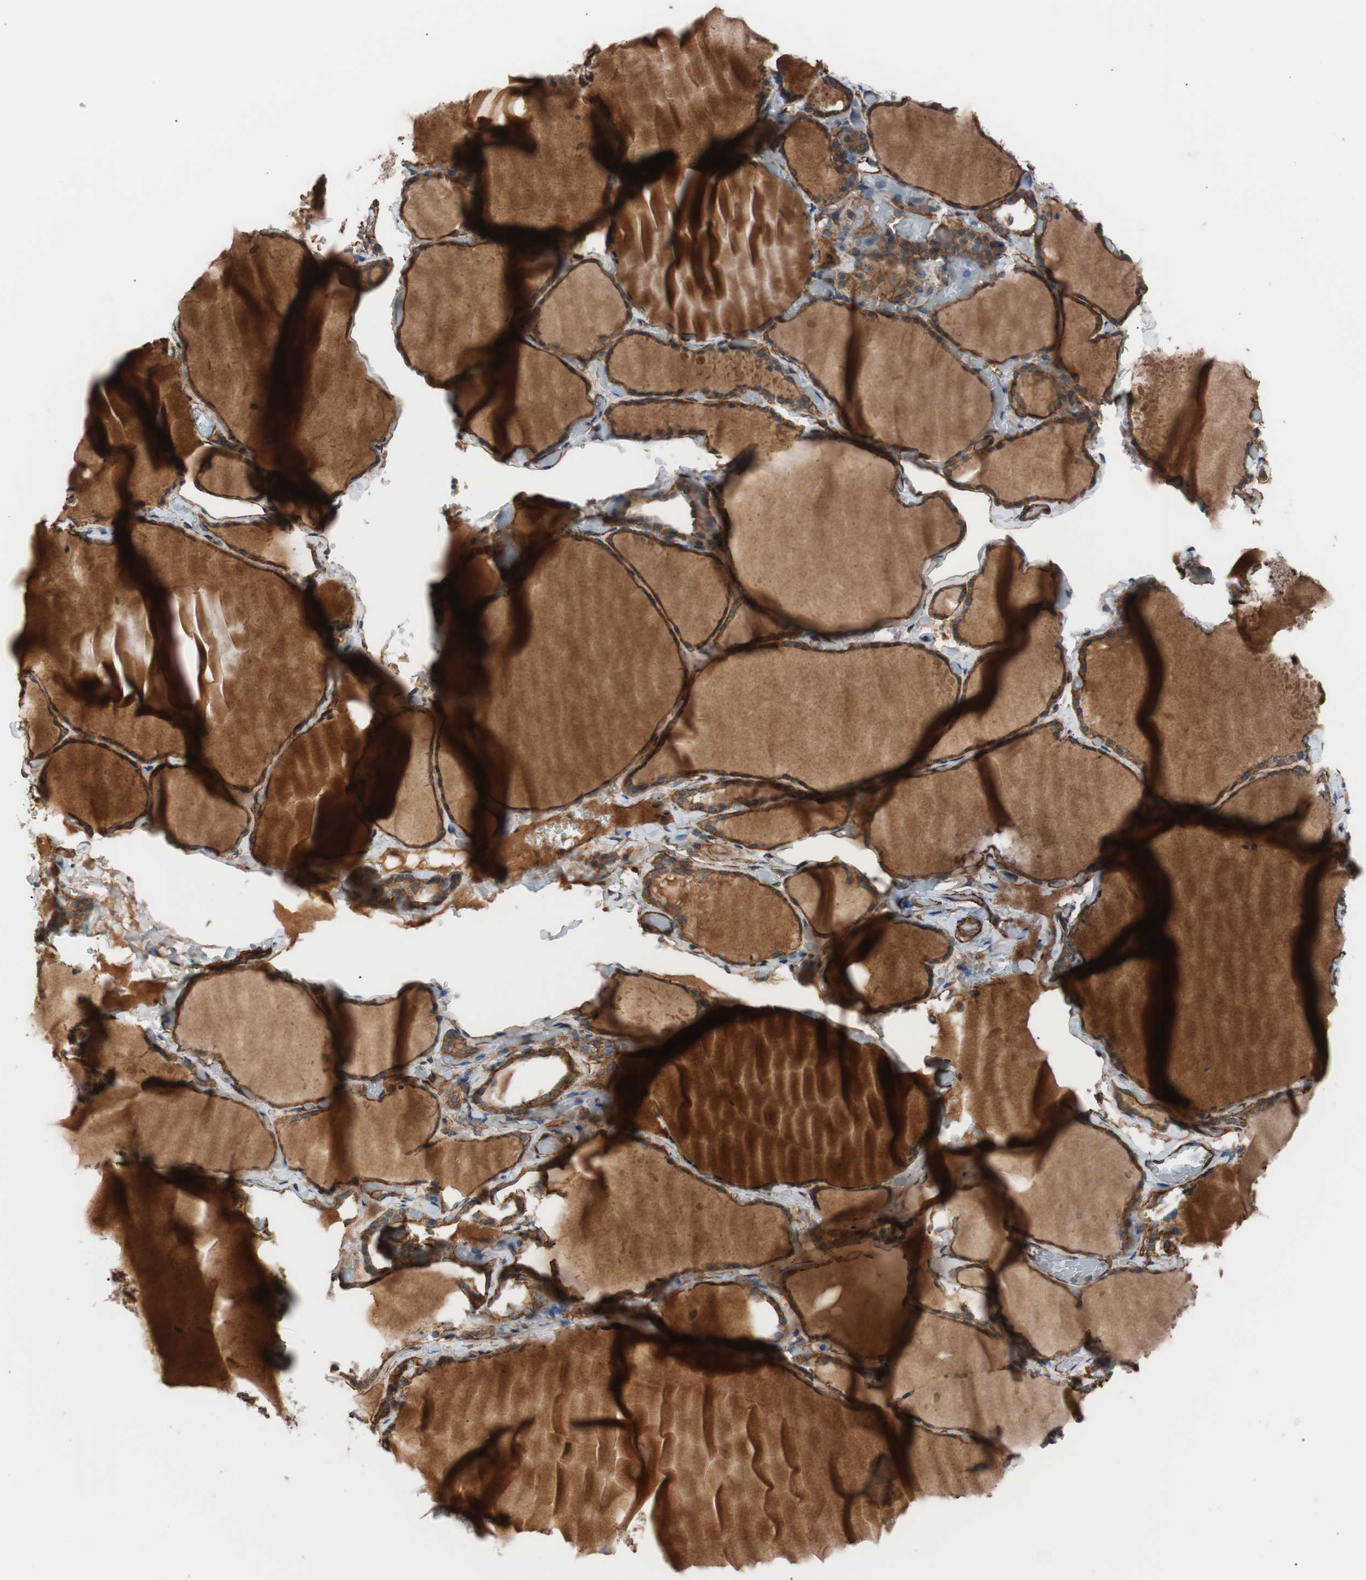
{"staining": {"intensity": "moderate", "quantity": ">75%", "location": "cytoplasmic/membranous"}, "tissue": "thyroid gland", "cell_type": "Glandular cells", "image_type": "normal", "snomed": [{"axis": "morphology", "description": "Normal tissue, NOS"}, {"axis": "topography", "description": "Thyroid gland"}], "caption": "Benign thyroid gland demonstrates moderate cytoplasmic/membranous staining in approximately >75% of glandular cells The staining was performed using DAB to visualize the protein expression in brown, while the nuclei were stained in blue with hematoxylin (Magnification: 20x)..", "gene": "SPINT1", "patient": {"sex": "female", "age": 22}}